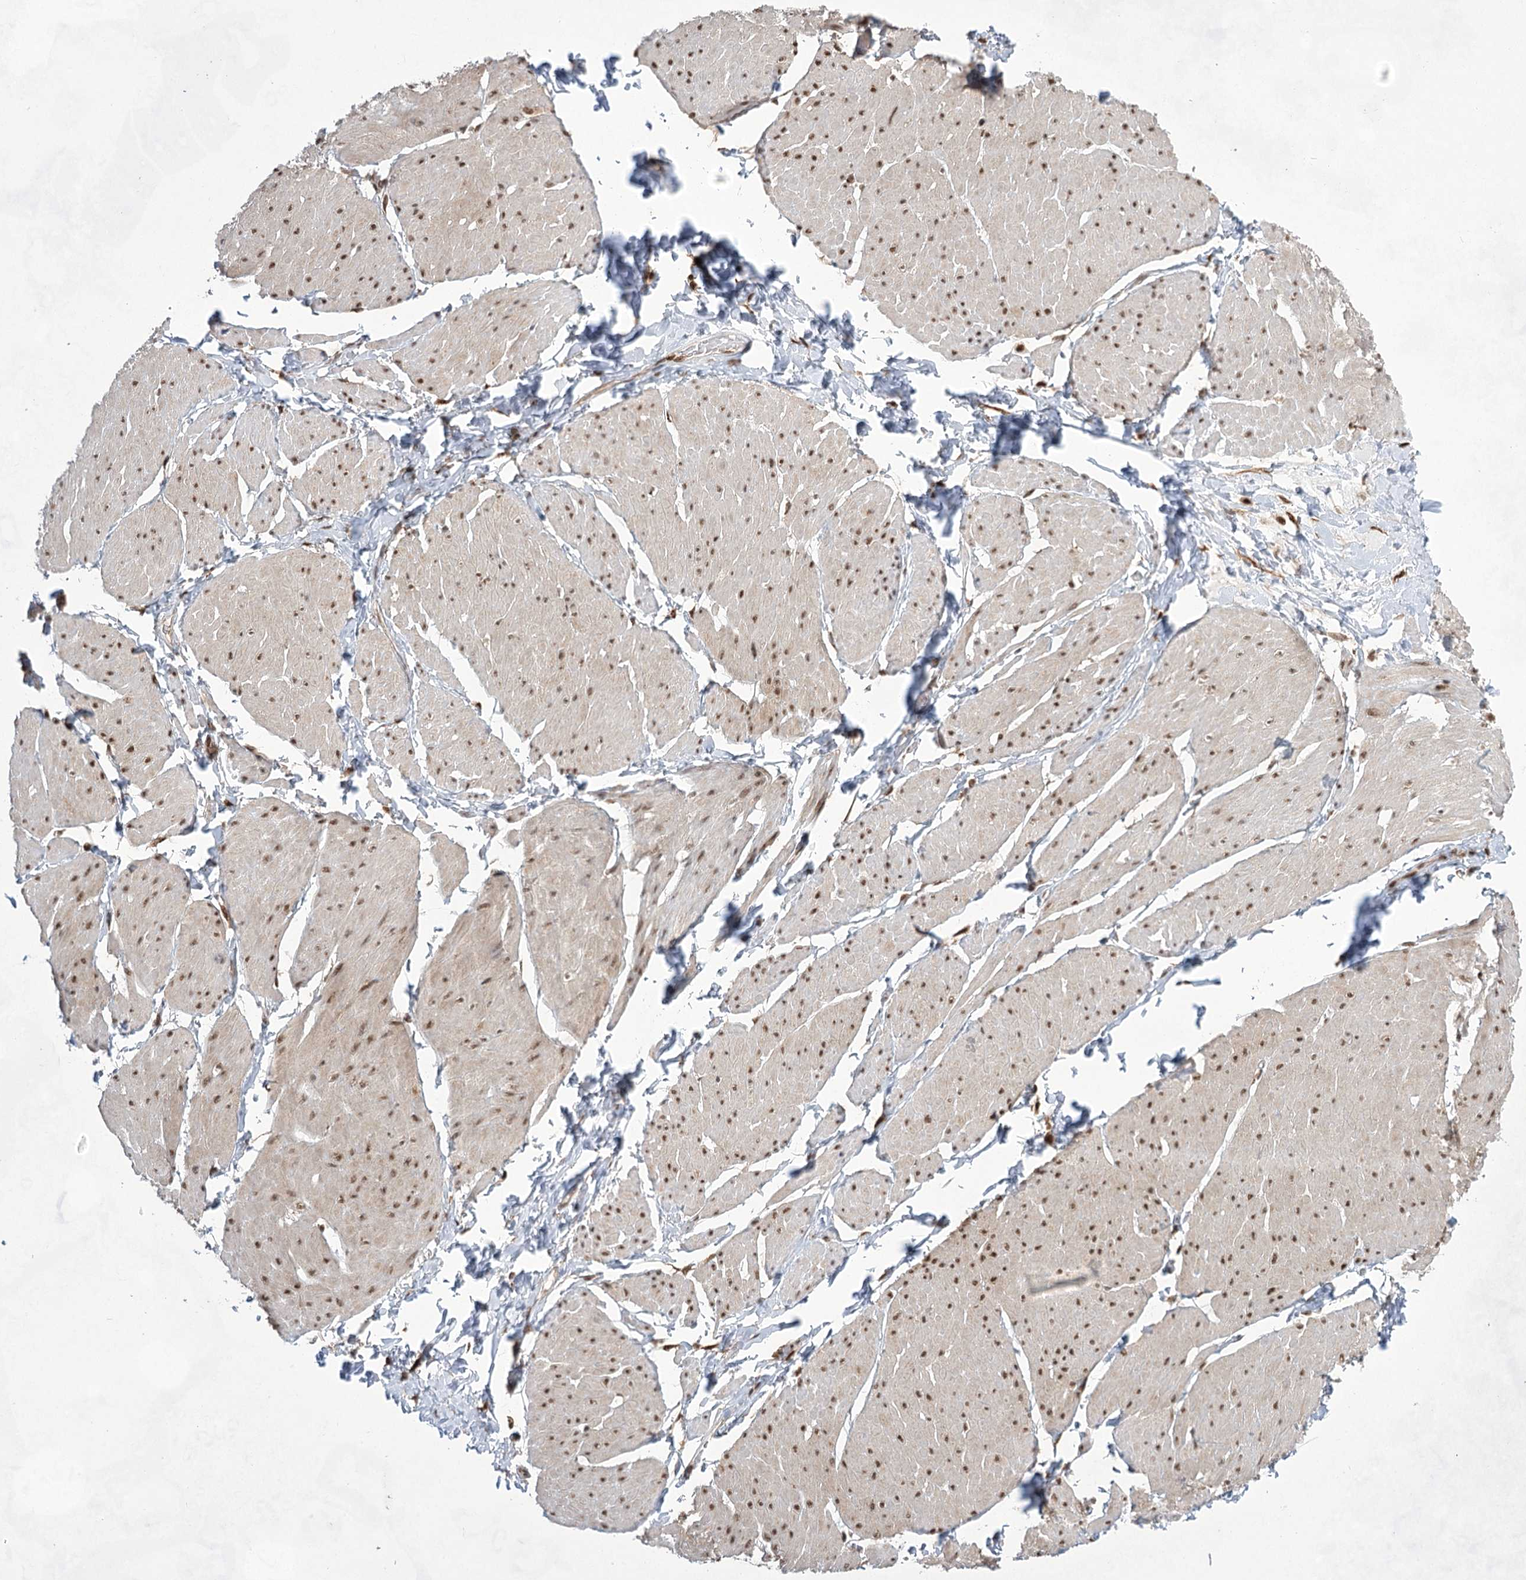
{"staining": {"intensity": "moderate", "quantity": ">75%", "location": "nuclear"}, "tissue": "smooth muscle", "cell_type": "Smooth muscle cells", "image_type": "normal", "snomed": [{"axis": "morphology", "description": "Urothelial carcinoma, High grade"}, {"axis": "topography", "description": "Urinary bladder"}], "caption": "Moderate nuclear protein positivity is identified in approximately >75% of smooth muscle cells in smooth muscle. (DAB IHC with brightfield microscopy, high magnification).", "gene": "ZCCHC8", "patient": {"sex": "male", "age": 46}}